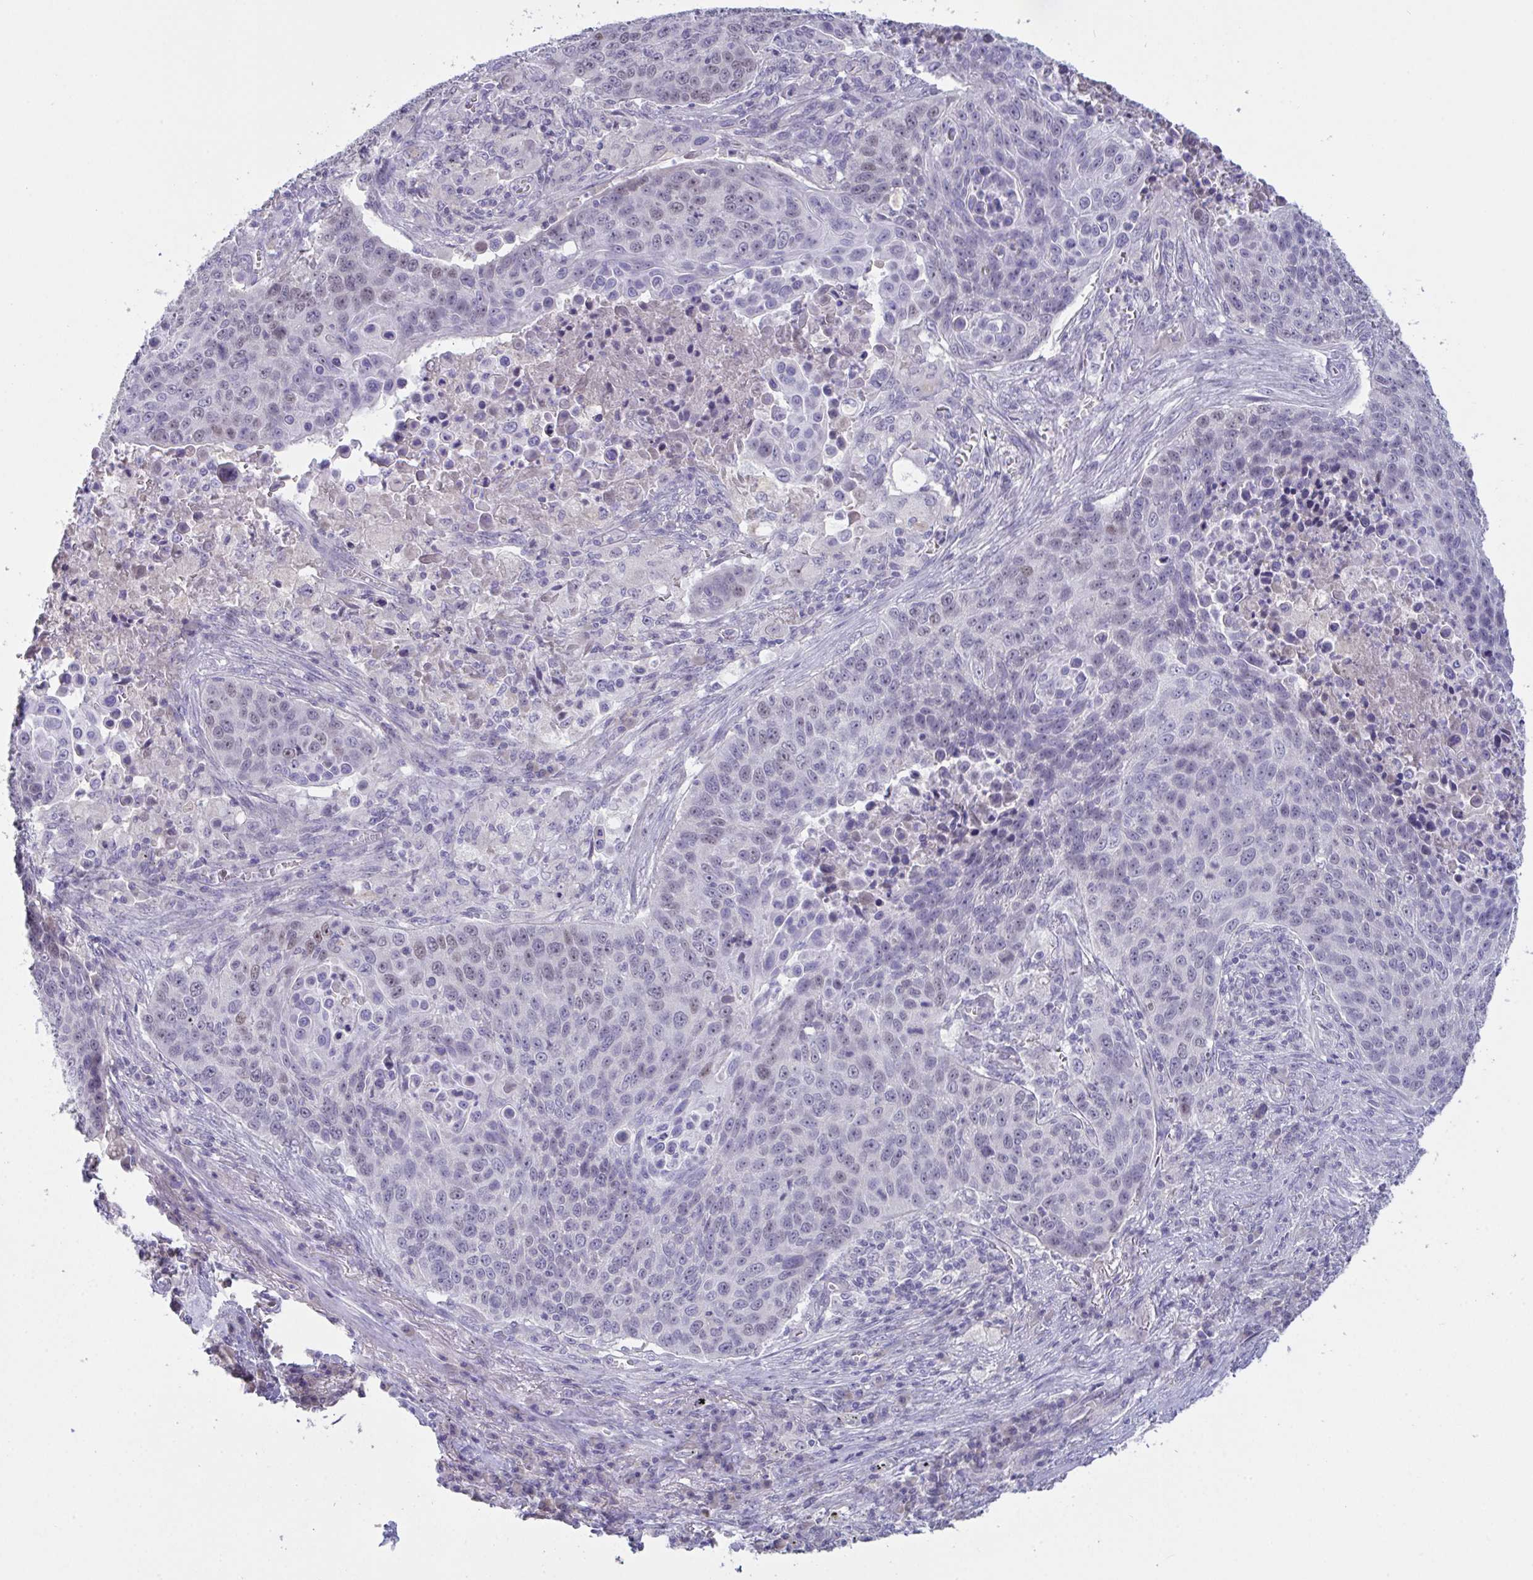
{"staining": {"intensity": "weak", "quantity": "<25%", "location": "nuclear"}, "tissue": "lung cancer", "cell_type": "Tumor cells", "image_type": "cancer", "snomed": [{"axis": "morphology", "description": "Squamous cell carcinoma, NOS"}, {"axis": "topography", "description": "Lung"}], "caption": "Tumor cells are negative for protein expression in human lung cancer (squamous cell carcinoma). (DAB (3,3'-diaminobenzidine) IHC with hematoxylin counter stain).", "gene": "MYC", "patient": {"sex": "male", "age": 78}}